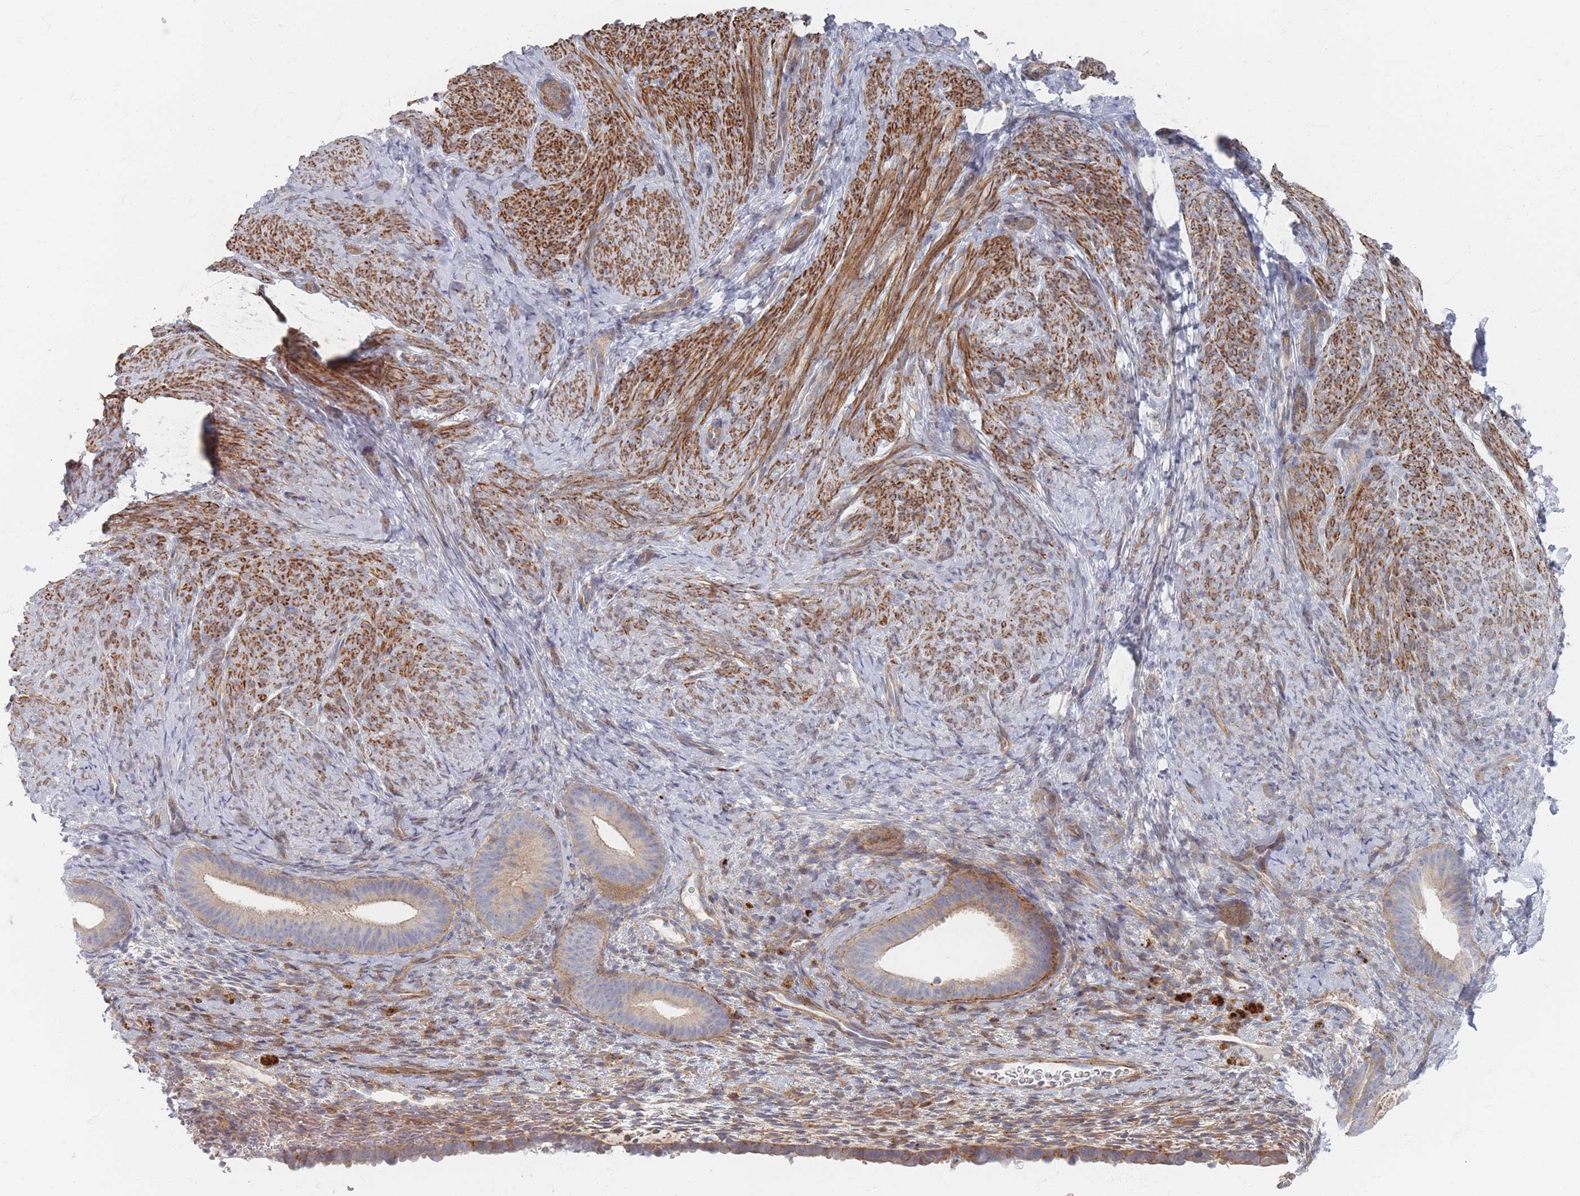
{"staining": {"intensity": "weak", "quantity": "<25%", "location": "cytoplasmic/membranous"}, "tissue": "endometrium", "cell_type": "Cells in endometrial stroma", "image_type": "normal", "snomed": [{"axis": "morphology", "description": "Normal tissue, NOS"}, {"axis": "topography", "description": "Endometrium"}], "caption": "Photomicrograph shows no protein positivity in cells in endometrial stroma of unremarkable endometrium.", "gene": "ZKSCAN7", "patient": {"sex": "female", "age": 65}}